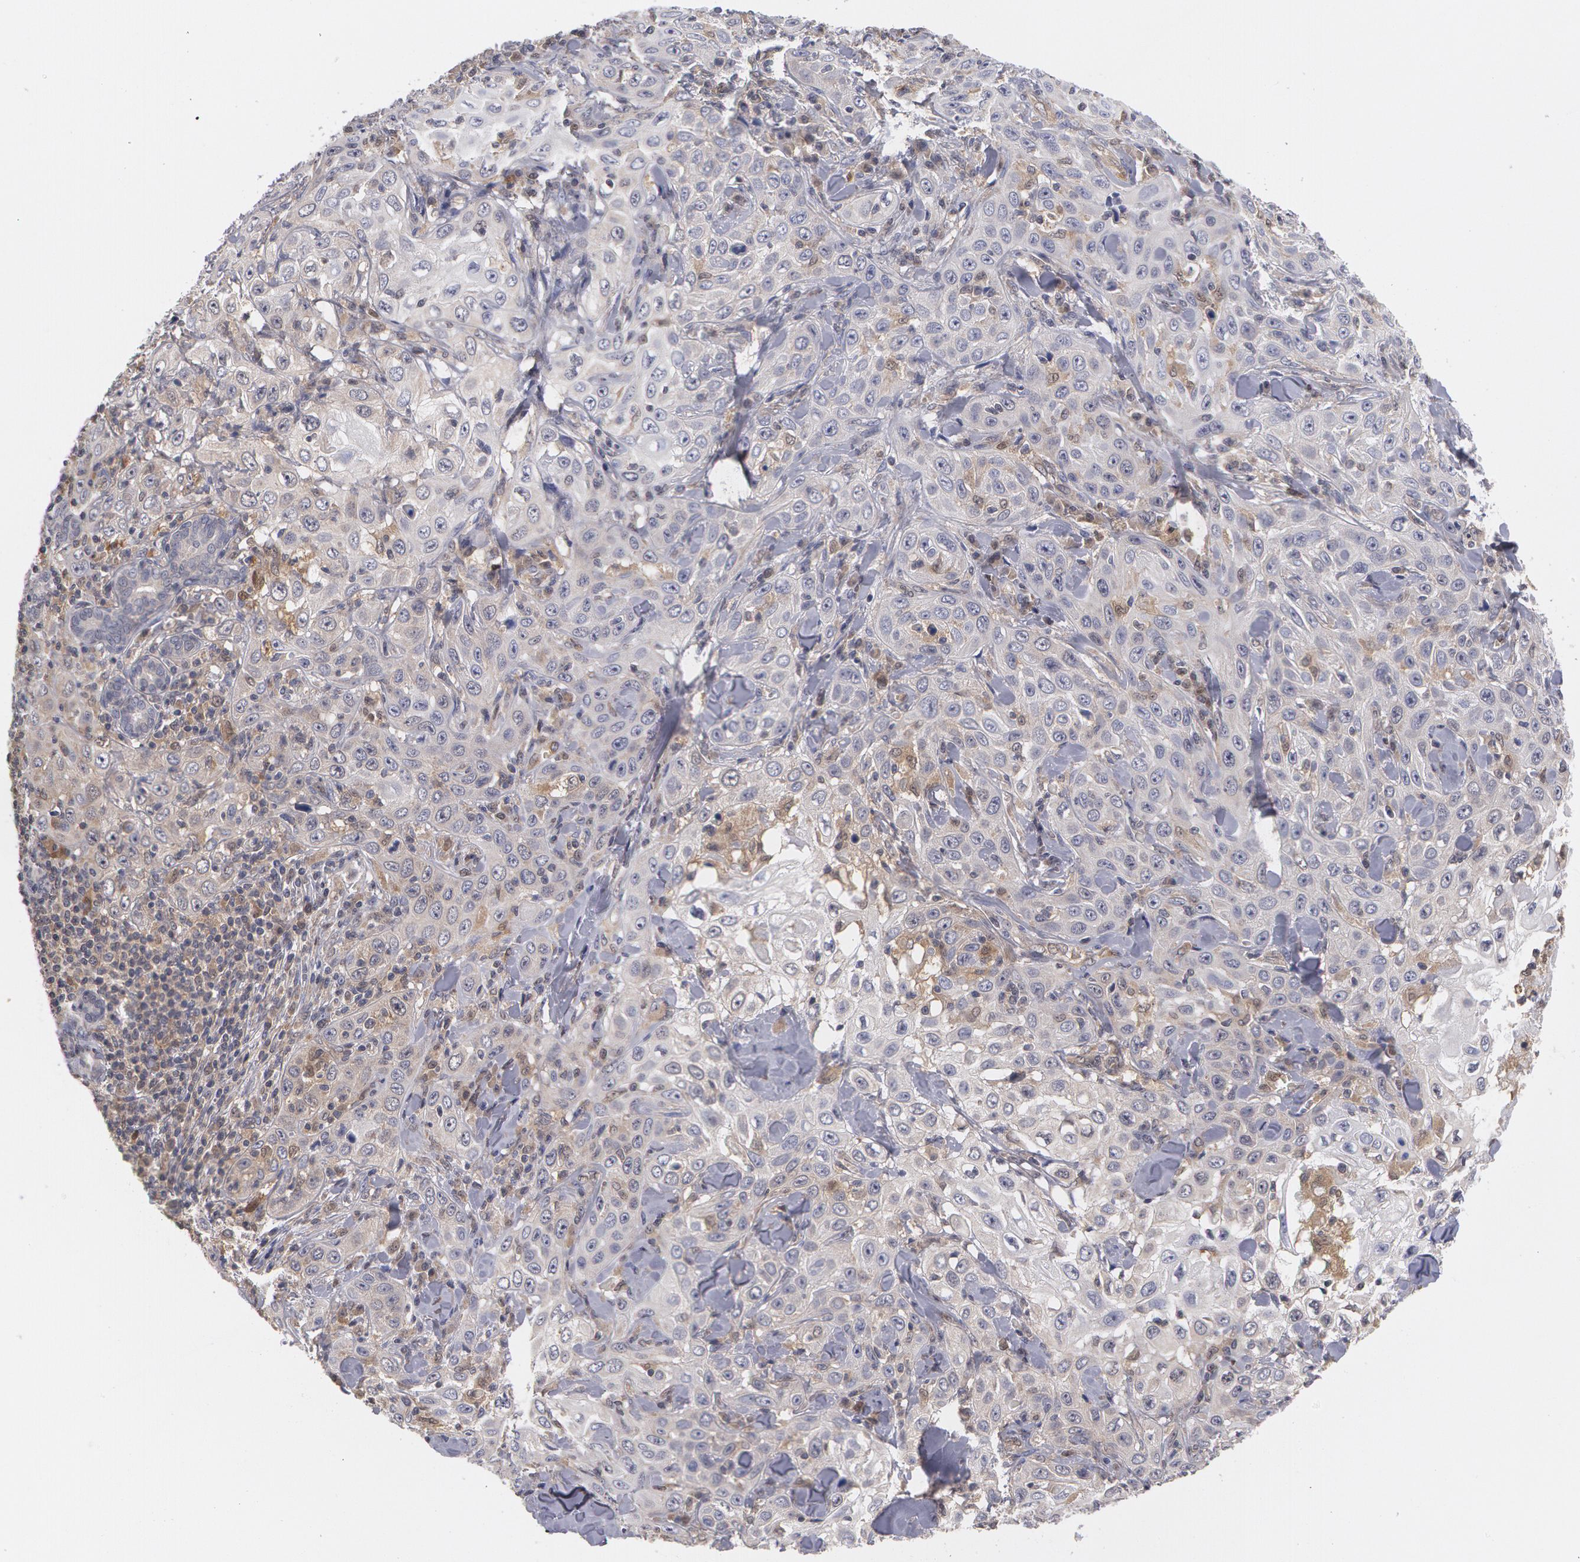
{"staining": {"intensity": "negative", "quantity": "none", "location": "none"}, "tissue": "skin cancer", "cell_type": "Tumor cells", "image_type": "cancer", "snomed": [{"axis": "morphology", "description": "Squamous cell carcinoma, NOS"}, {"axis": "topography", "description": "Skin"}], "caption": "Immunohistochemistry of skin squamous cell carcinoma exhibits no staining in tumor cells.", "gene": "TXNRD1", "patient": {"sex": "male", "age": 84}}